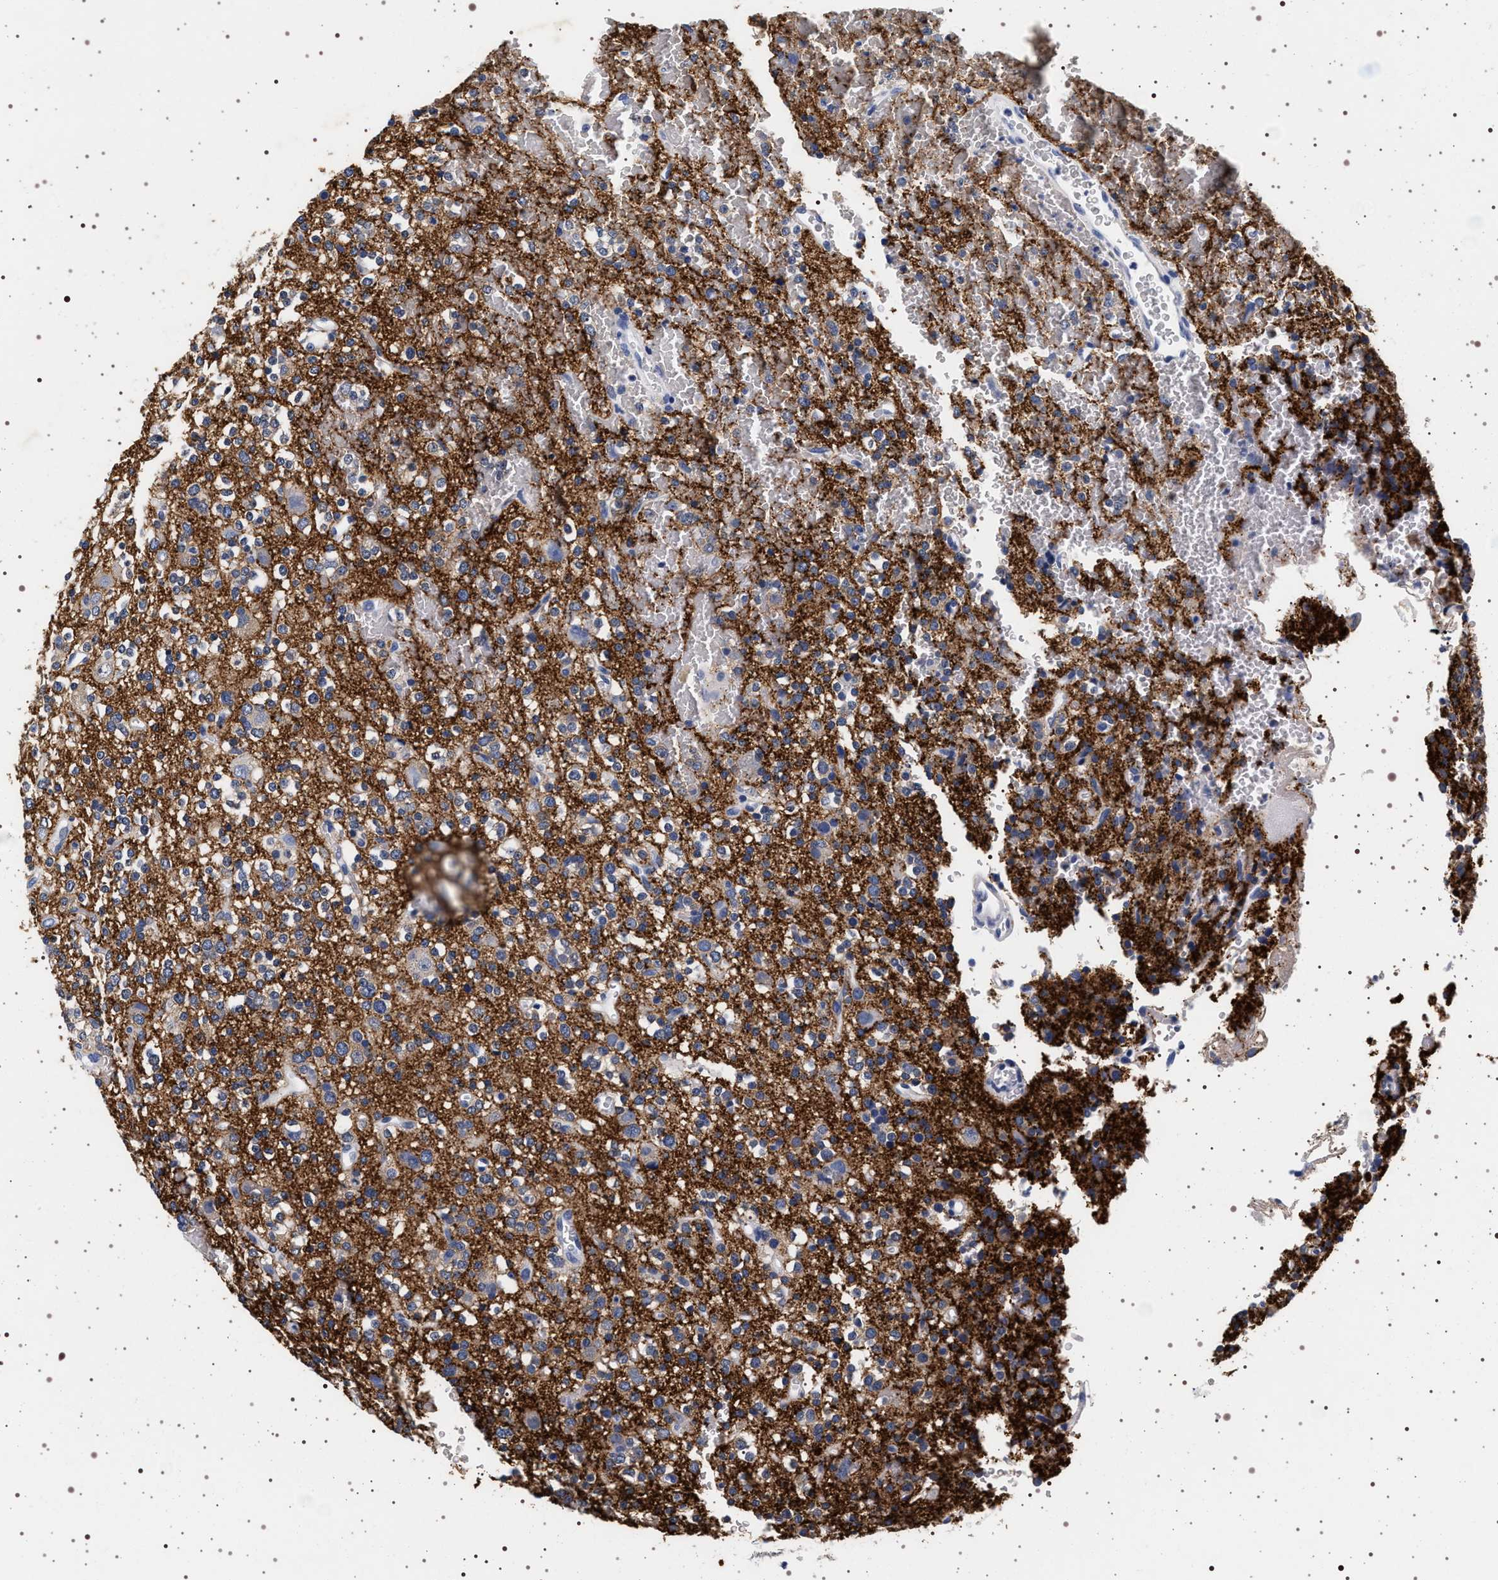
{"staining": {"intensity": "weak", "quantity": "<25%", "location": "cytoplasmic/membranous"}, "tissue": "glioma", "cell_type": "Tumor cells", "image_type": "cancer", "snomed": [{"axis": "morphology", "description": "Glioma, malignant, High grade"}, {"axis": "topography", "description": "Brain"}], "caption": "This is an immunohistochemistry micrograph of glioma. There is no positivity in tumor cells.", "gene": "SYN1", "patient": {"sex": "male", "age": 47}}